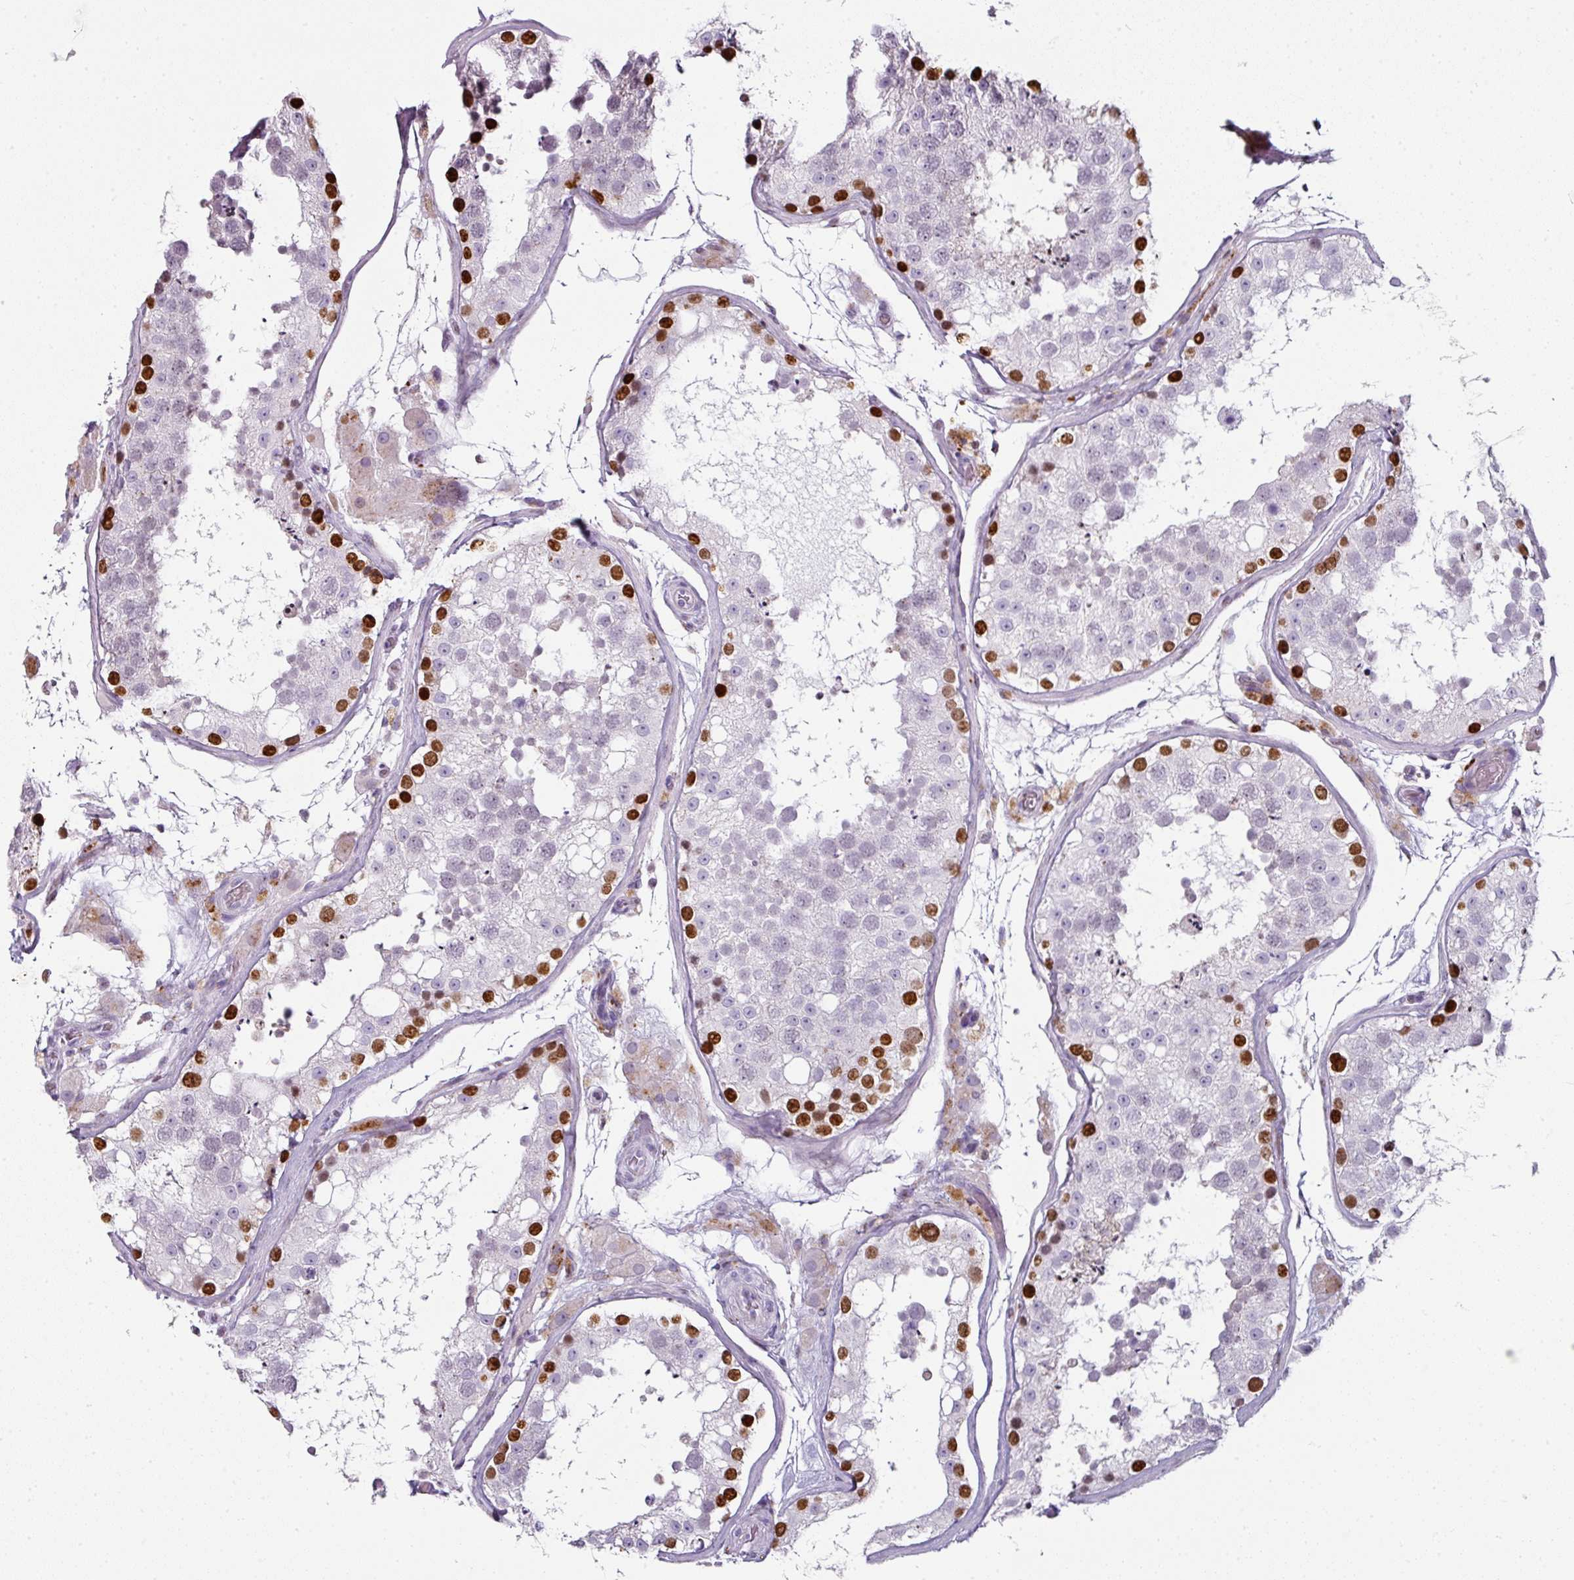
{"staining": {"intensity": "strong", "quantity": "<25%", "location": "nuclear"}, "tissue": "testis", "cell_type": "Cells in seminiferous ducts", "image_type": "normal", "snomed": [{"axis": "morphology", "description": "Normal tissue, NOS"}, {"axis": "topography", "description": "Testis"}], "caption": "Immunohistochemistry (IHC) histopathology image of benign testis: human testis stained using immunohistochemistry shows medium levels of strong protein expression localized specifically in the nuclear of cells in seminiferous ducts, appearing as a nuclear brown color.", "gene": "SYT8", "patient": {"sex": "male", "age": 26}}